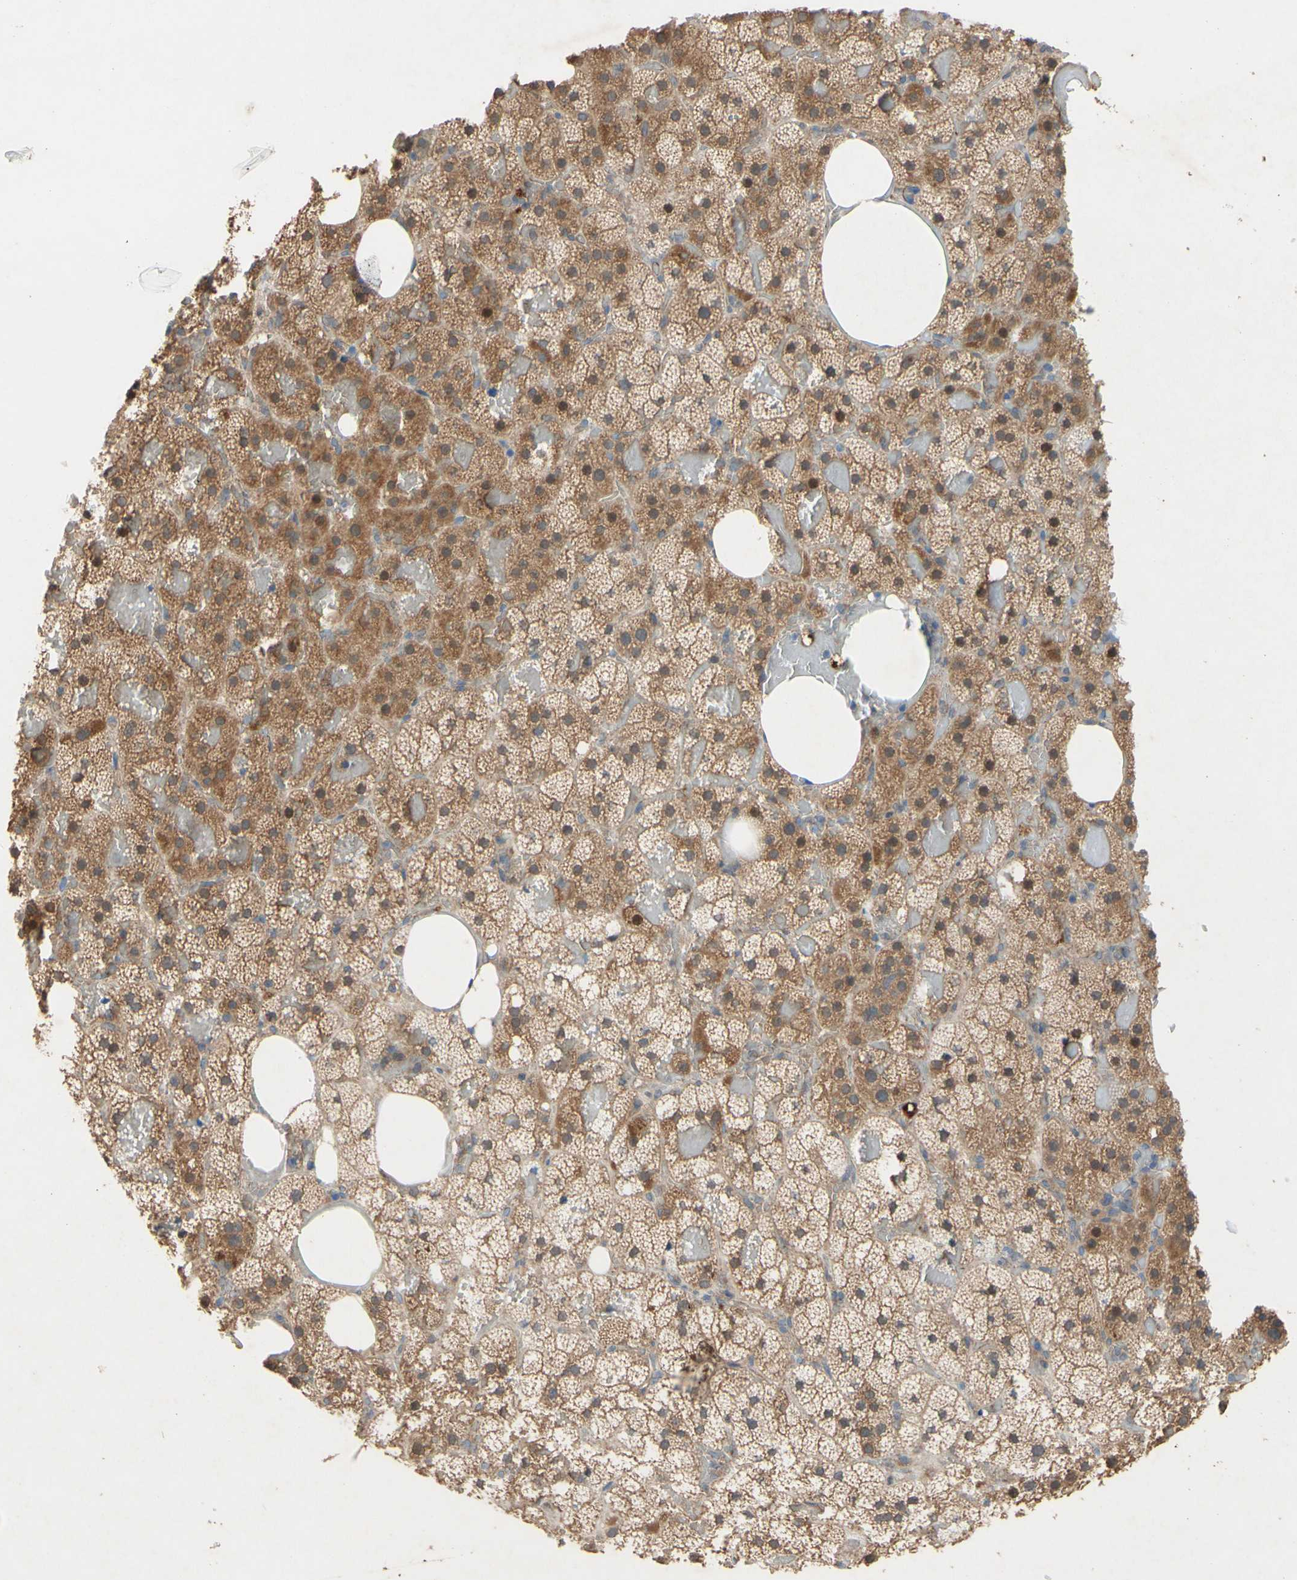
{"staining": {"intensity": "moderate", "quantity": ">75%", "location": "cytoplasmic/membranous"}, "tissue": "adrenal gland", "cell_type": "Glandular cells", "image_type": "normal", "snomed": [{"axis": "morphology", "description": "Normal tissue, NOS"}, {"axis": "topography", "description": "Adrenal gland"}], "caption": "This photomicrograph exhibits immunohistochemistry staining of normal adrenal gland, with medium moderate cytoplasmic/membranous positivity in about >75% of glandular cells.", "gene": "PDGFB", "patient": {"sex": "female", "age": 59}}